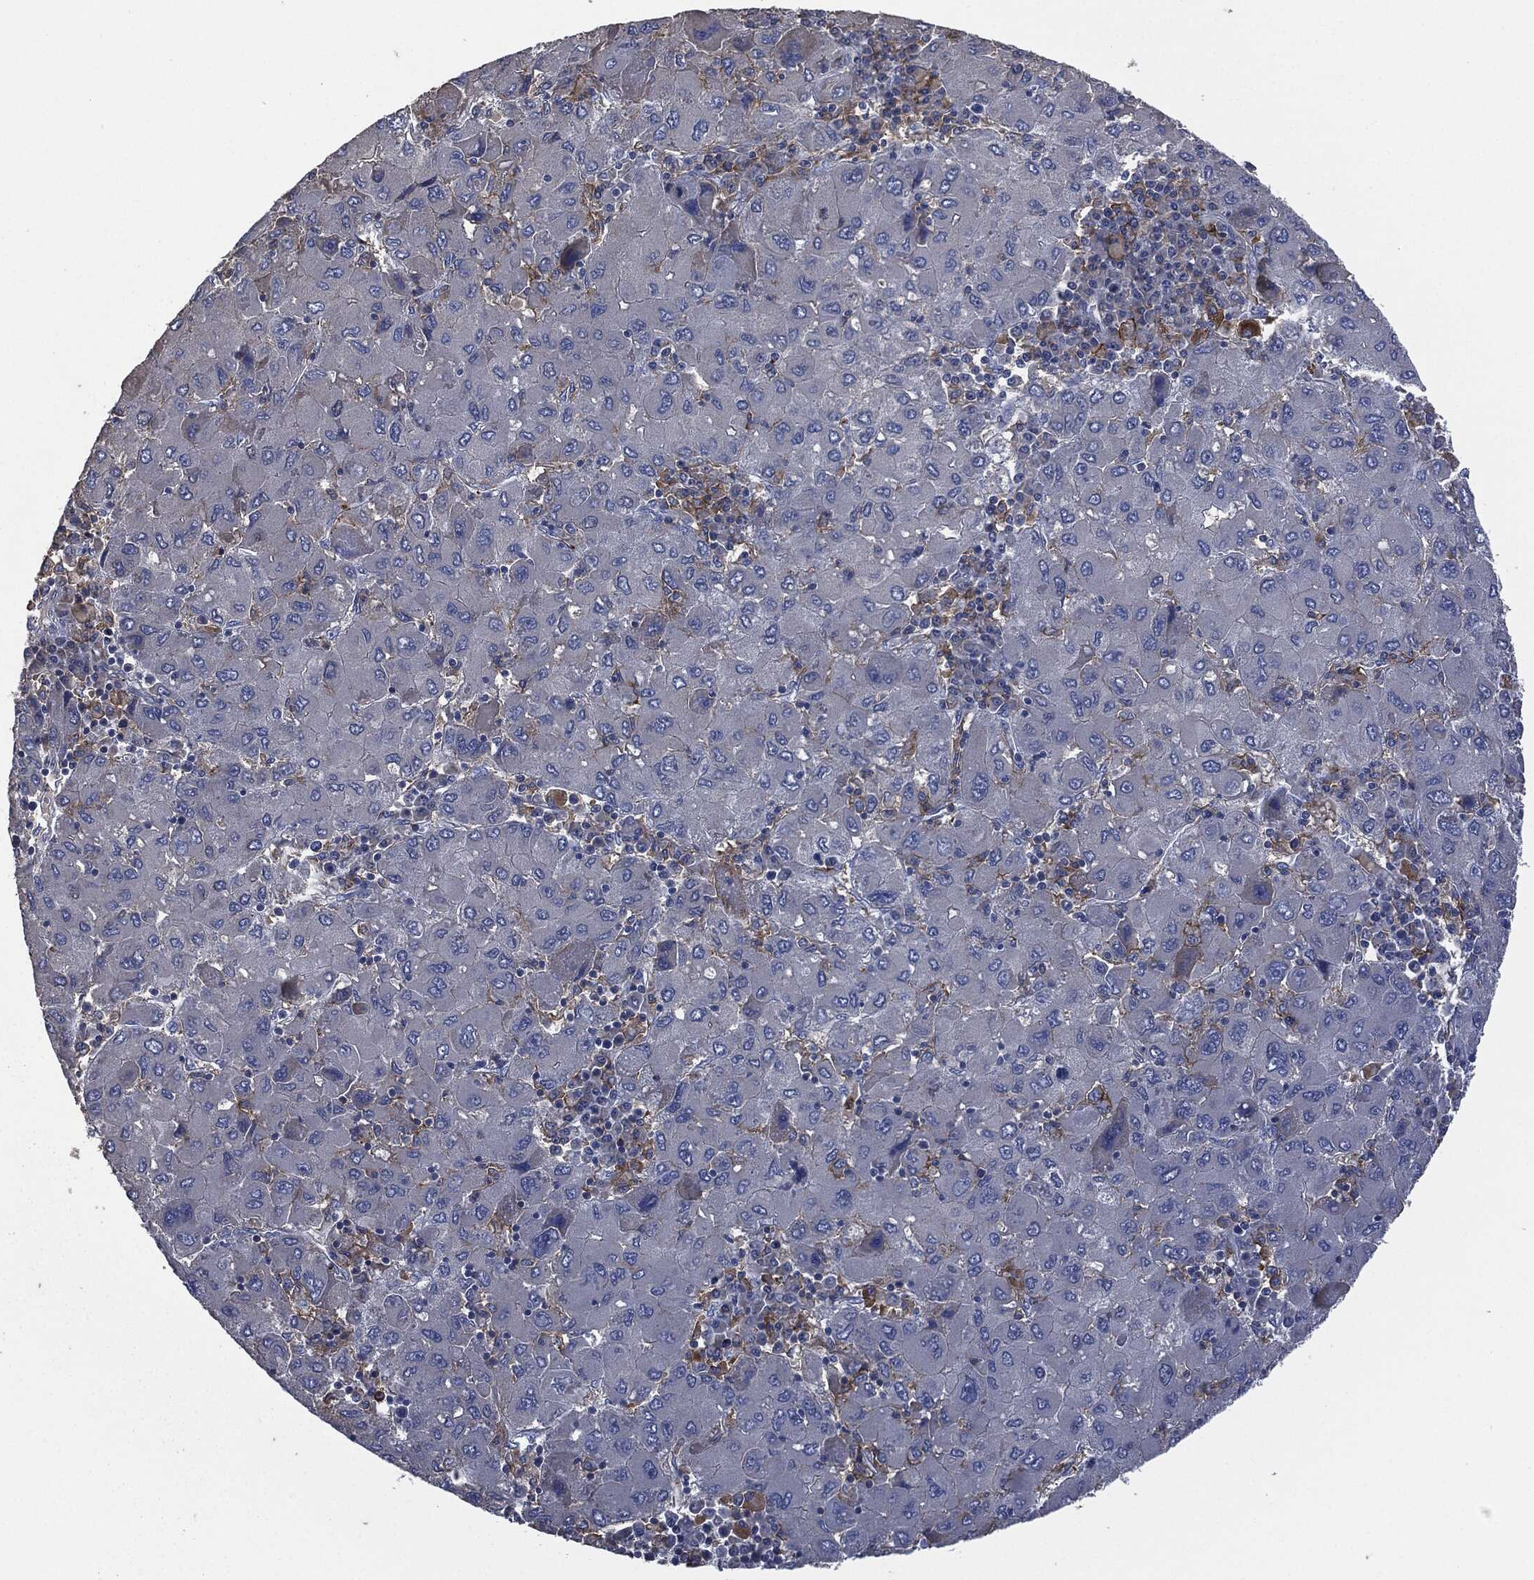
{"staining": {"intensity": "negative", "quantity": "none", "location": "none"}, "tissue": "liver cancer", "cell_type": "Tumor cells", "image_type": "cancer", "snomed": [{"axis": "morphology", "description": "Carcinoma, Hepatocellular, NOS"}, {"axis": "topography", "description": "Liver"}], "caption": "This micrograph is of hepatocellular carcinoma (liver) stained with immunohistochemistry (IHC) to label a protein in brown with the nuclei are counter-stained blue. There is no staining in tumor cells. (DAB (3,3'-diaminobenzidine) IHC with hematoxylin counter stain).", "gene": "CD33", "patient": {"sex": "male", "age": 75}}